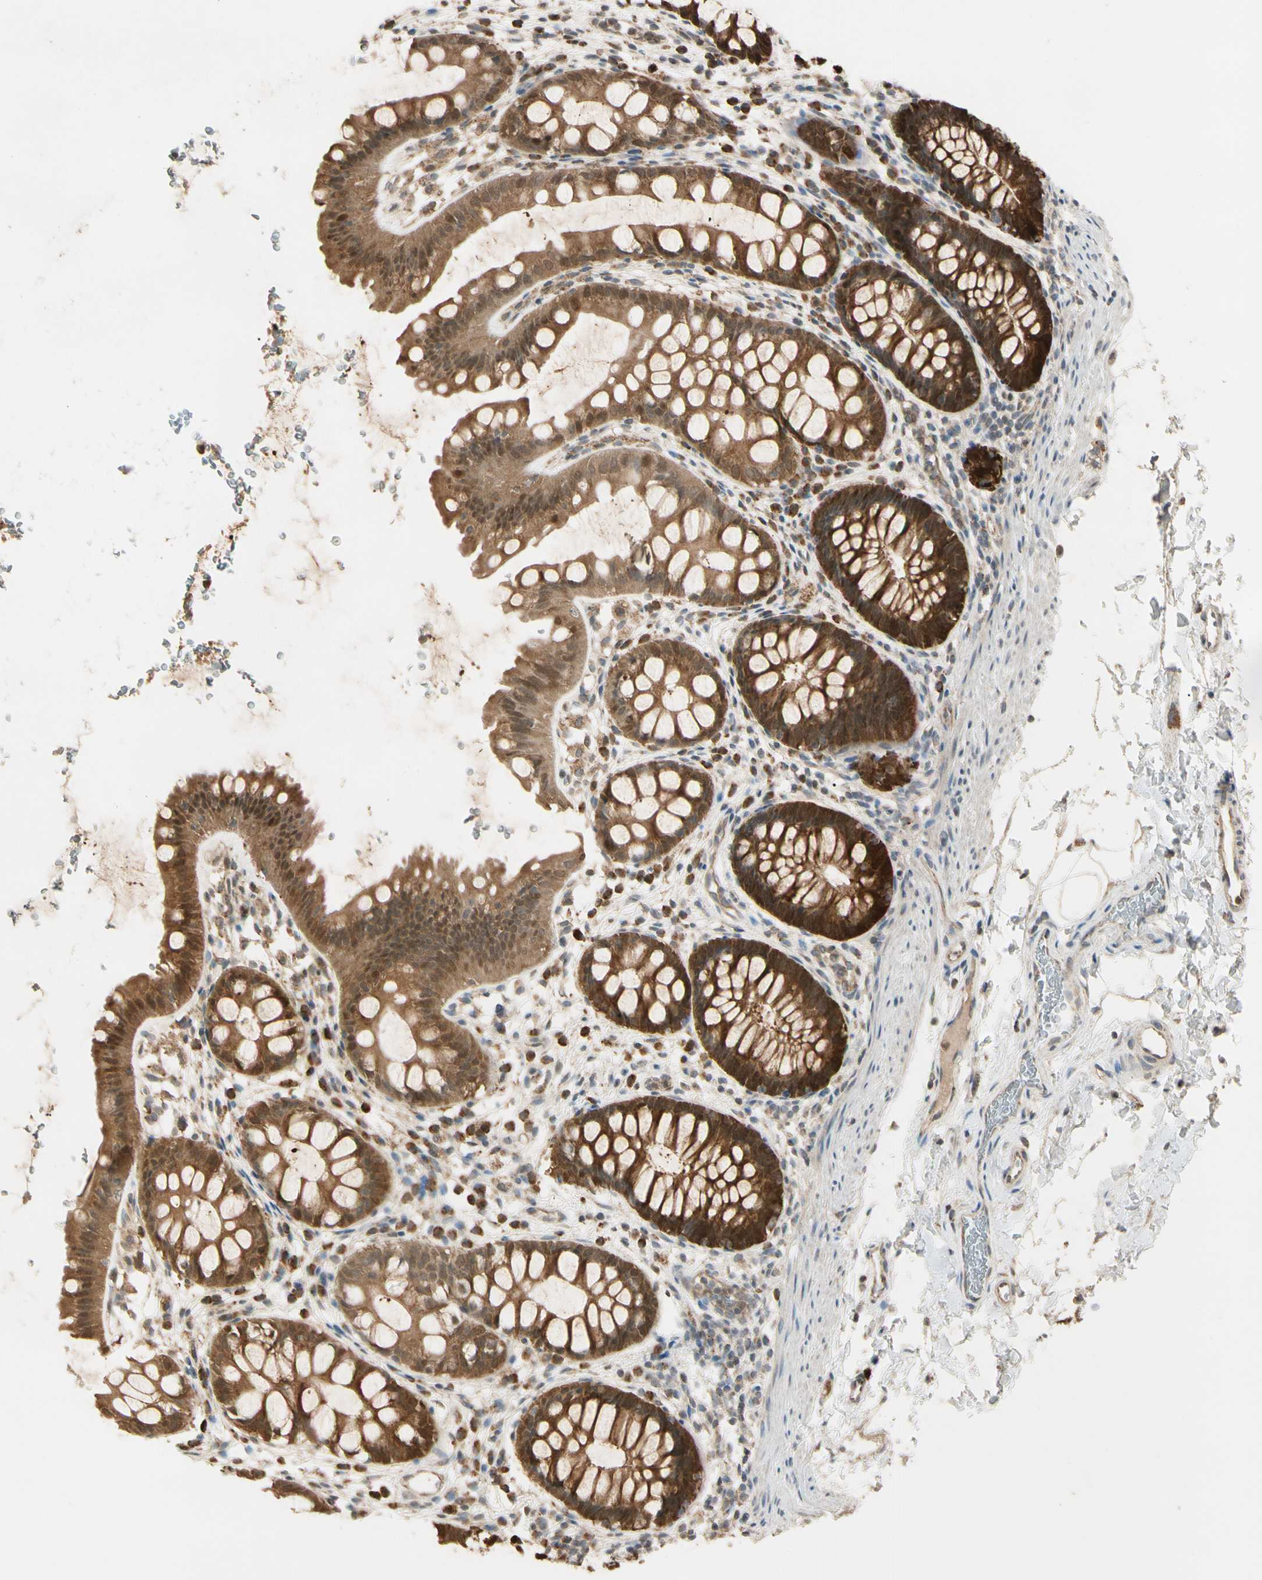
{"staining": {"intensity": "strong", "quantity": "25%-75%", "location": "cytoplasmic/membranous,nuclear"}, "tissue": "rectum", "cell_type": "Glandular cells", "image_type": "normal", "snomed": [{"axis": "morphology", "description": "Normal tissue, NOS"}, {"axis": "topography", "description": "Rectum"}], "caption": "Brown immunohistochemical staining in benign human rectum displays strong cytoplasmic/membranous,nuclear staining in about 25%-75% of glandular cells.", "gene": "PRDX5", "patient": {"sex": "female", "age": 24}}